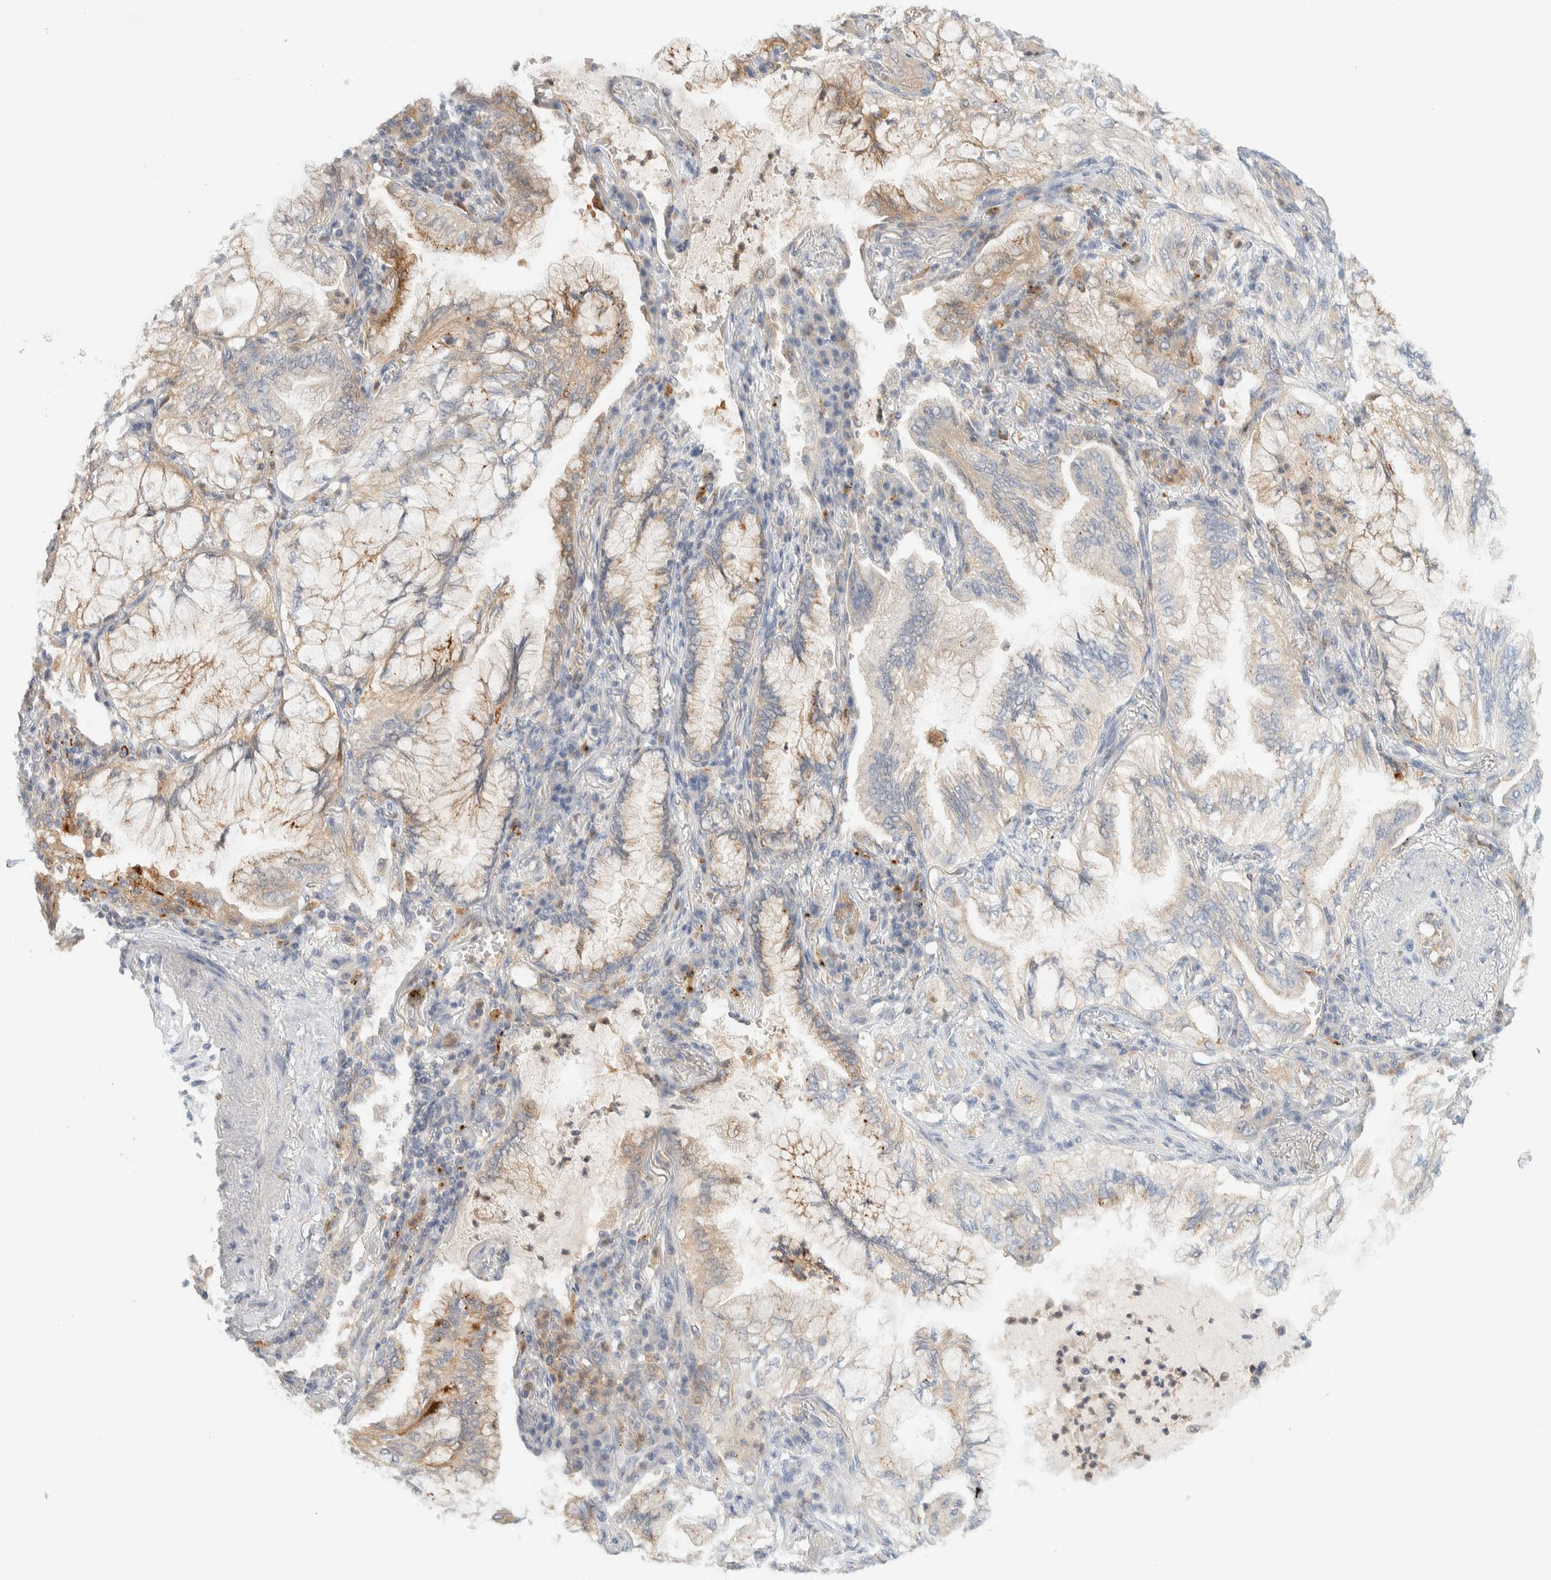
{"staining": {"intensity": "weak", "quantity": "25%-75%", "location": "cytoplasmic/membranous"}, "tissue": "lung cancer", "cell_type": "Tumor cells", "image_type": "cancer", "snomed": [{"axis": "morphology", "description": "Adenocarcinoma, NOS"}, {"axis": "topography", "description": "Lung"}], "caption": "DAB (3,3'-diaminobenzidine) immunohistochemical staining of human adenocarcinoma (lung) shows weak cytoplasmic/membranous protein expression in approximately 25%-75% of tumor cells. (DAB IHC with brightfield microscopy, high magnification).", "gene": "GCLM", "patient": {"sex": "female", "age": 70}}